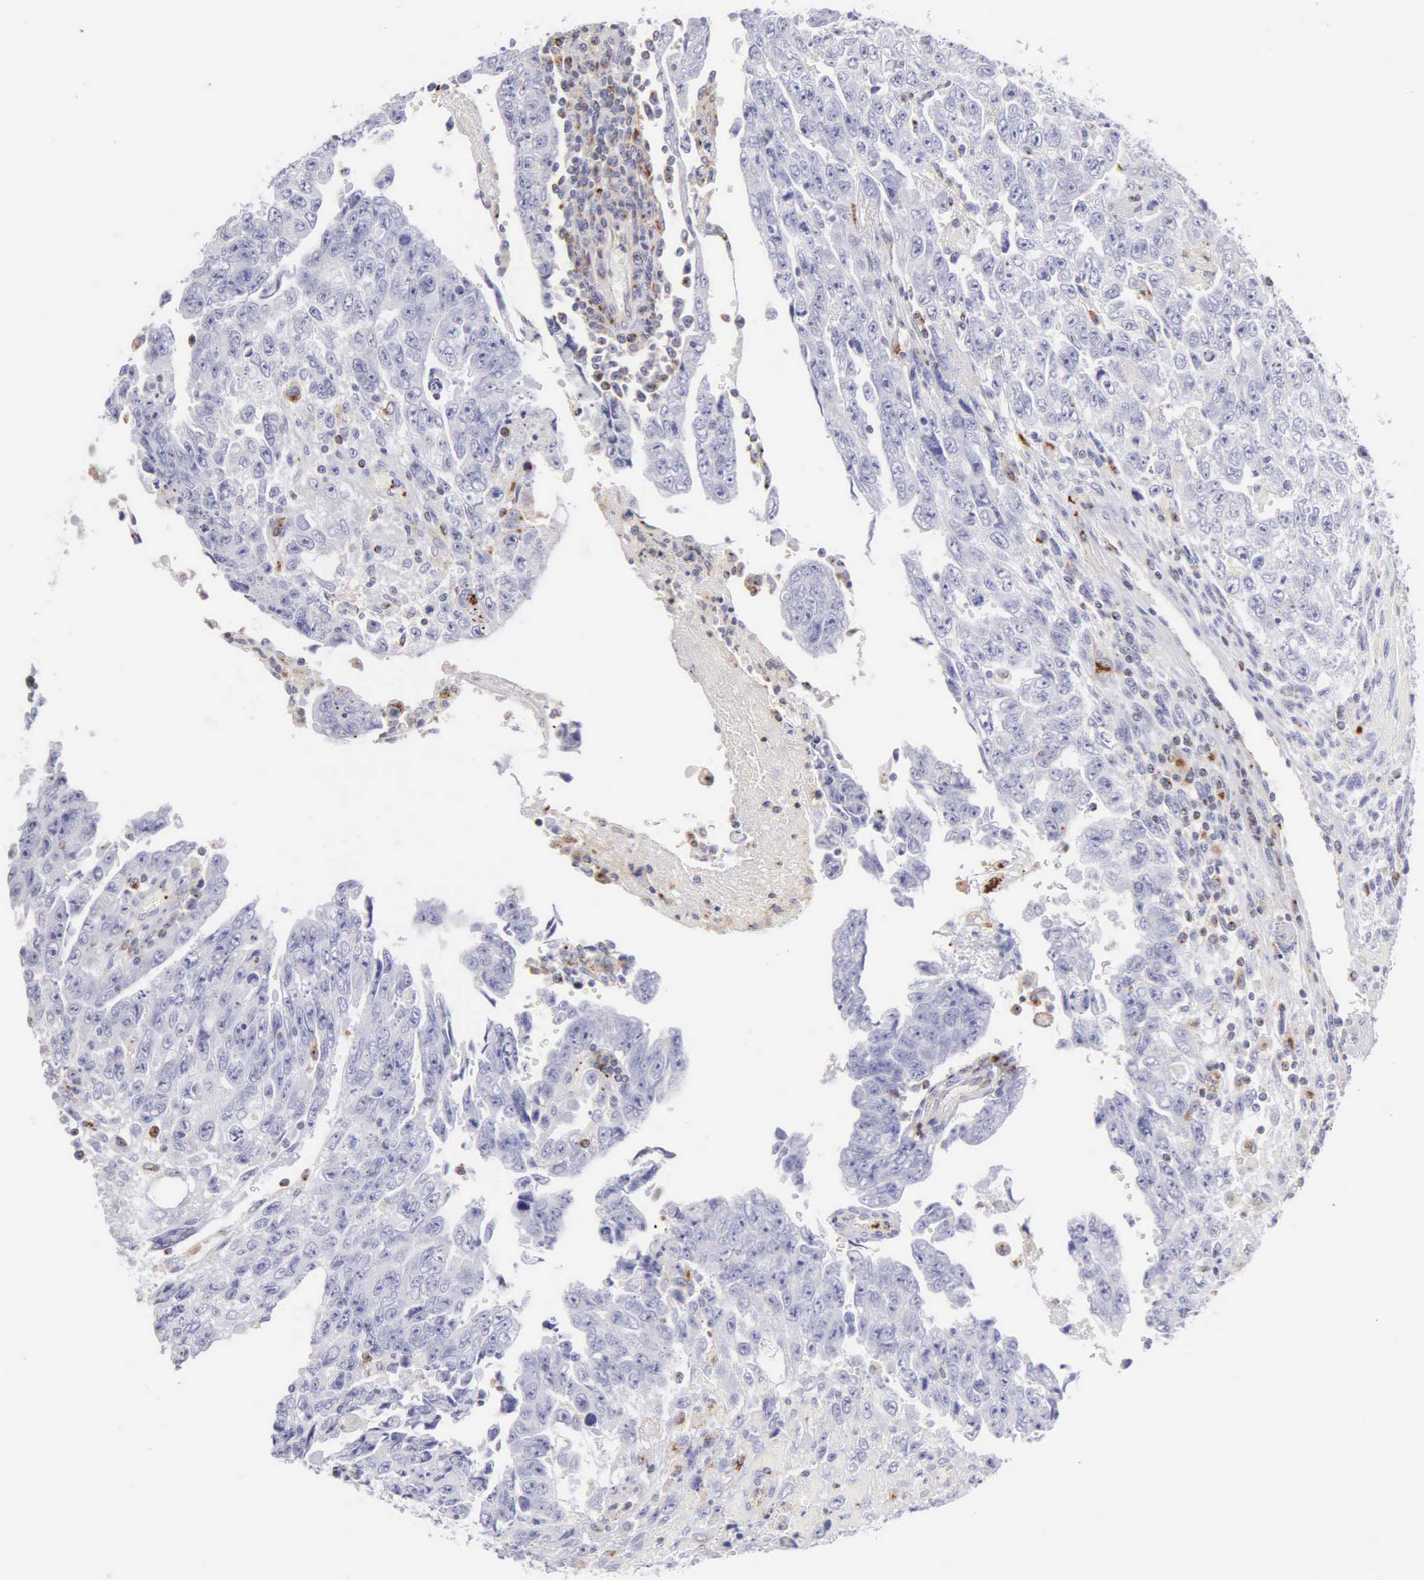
{"staining": {"intensity": "negative", "quantity": "none", "location": "none"}, "tissue": "testis cancer", "cell_type": "Tumor cells", "image_type": "cancer", "snomed": [{"axis": "morphology", "description": "Carcinoma, Embryonal, NOS"}, {"axis": "topography", "description": "Testis"}], "caption": "Immunohistochemical staining of human testis cancer demonstrates no significant staining in tumor cells.", "gene": "SRGN", "patient": {"sex": "male", "age": 28}}